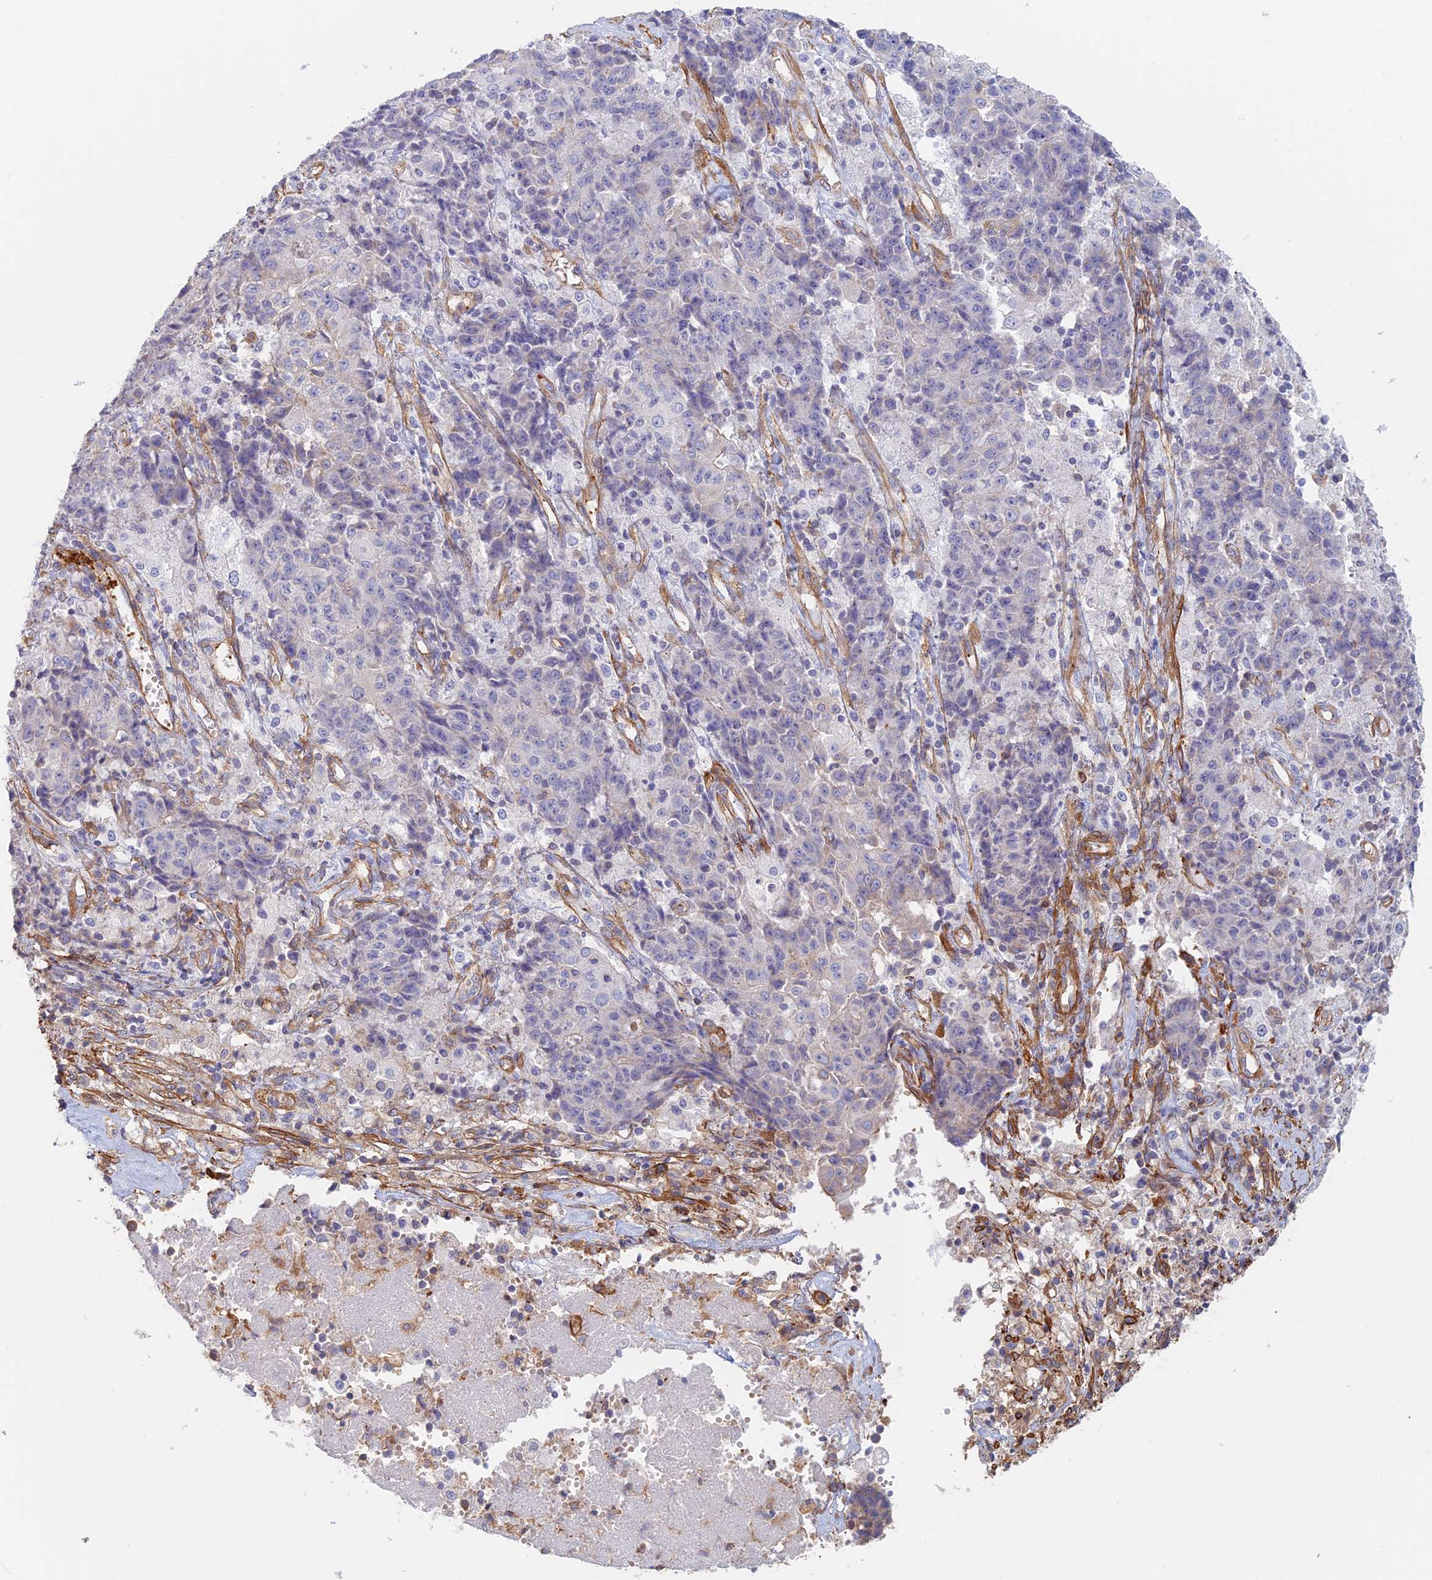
{"staining": {"intensity": "negative", "quantity": "none", "location": "none"}, "tissue": "ovarian cancer", "cell_type": "Tumor cells", "image_type": "cancer", "snomed": [{"axis": "morphology", "description": "Carcinoma, endometroid"}, {"axis": "topography", "description": "Ovary"}], "caption": "Protein analysis of ovarian cancer (endometroid carcinoma) demonstrates no significant positivity in tumor cells.", "gene": "PAK4", "patient": {"sex": "female", "age": 42}}